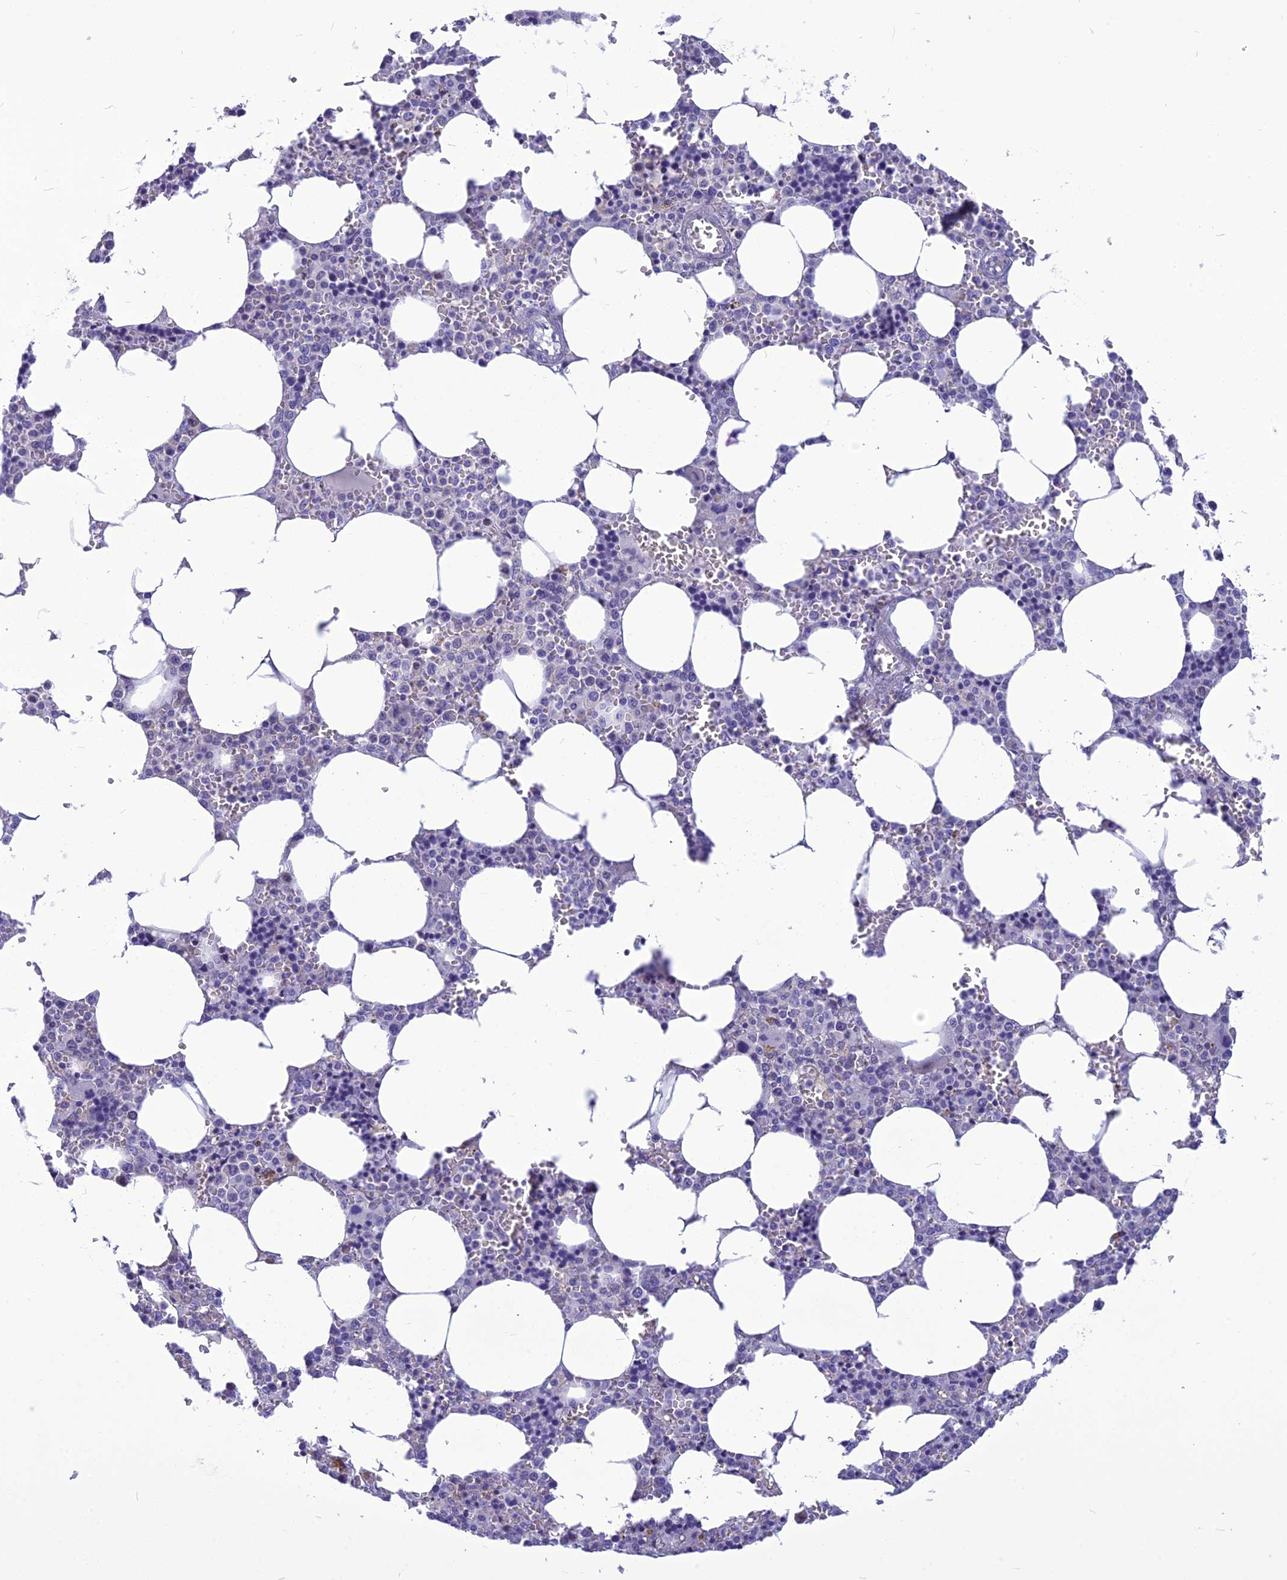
{"staining": {"intensity": "negative", "quantity": "none", "location": "none"}, "tissue": "bone marrow", "cell_type": "Hematopoietic cells", "image_type": "normal", "snomed": [{"axis": "morphology", "description": "Normal tissue, NOS"}, {"axis": "topography", "description": "Bone marrow"}], "caption": "This is an immunohistochemistry (IHC) photomicrograph of unremarkable bone marrow. There is no staining in hematopoietic cells.", "gene": "BBS2", "patient": {"sex": "male", "age": 70}}